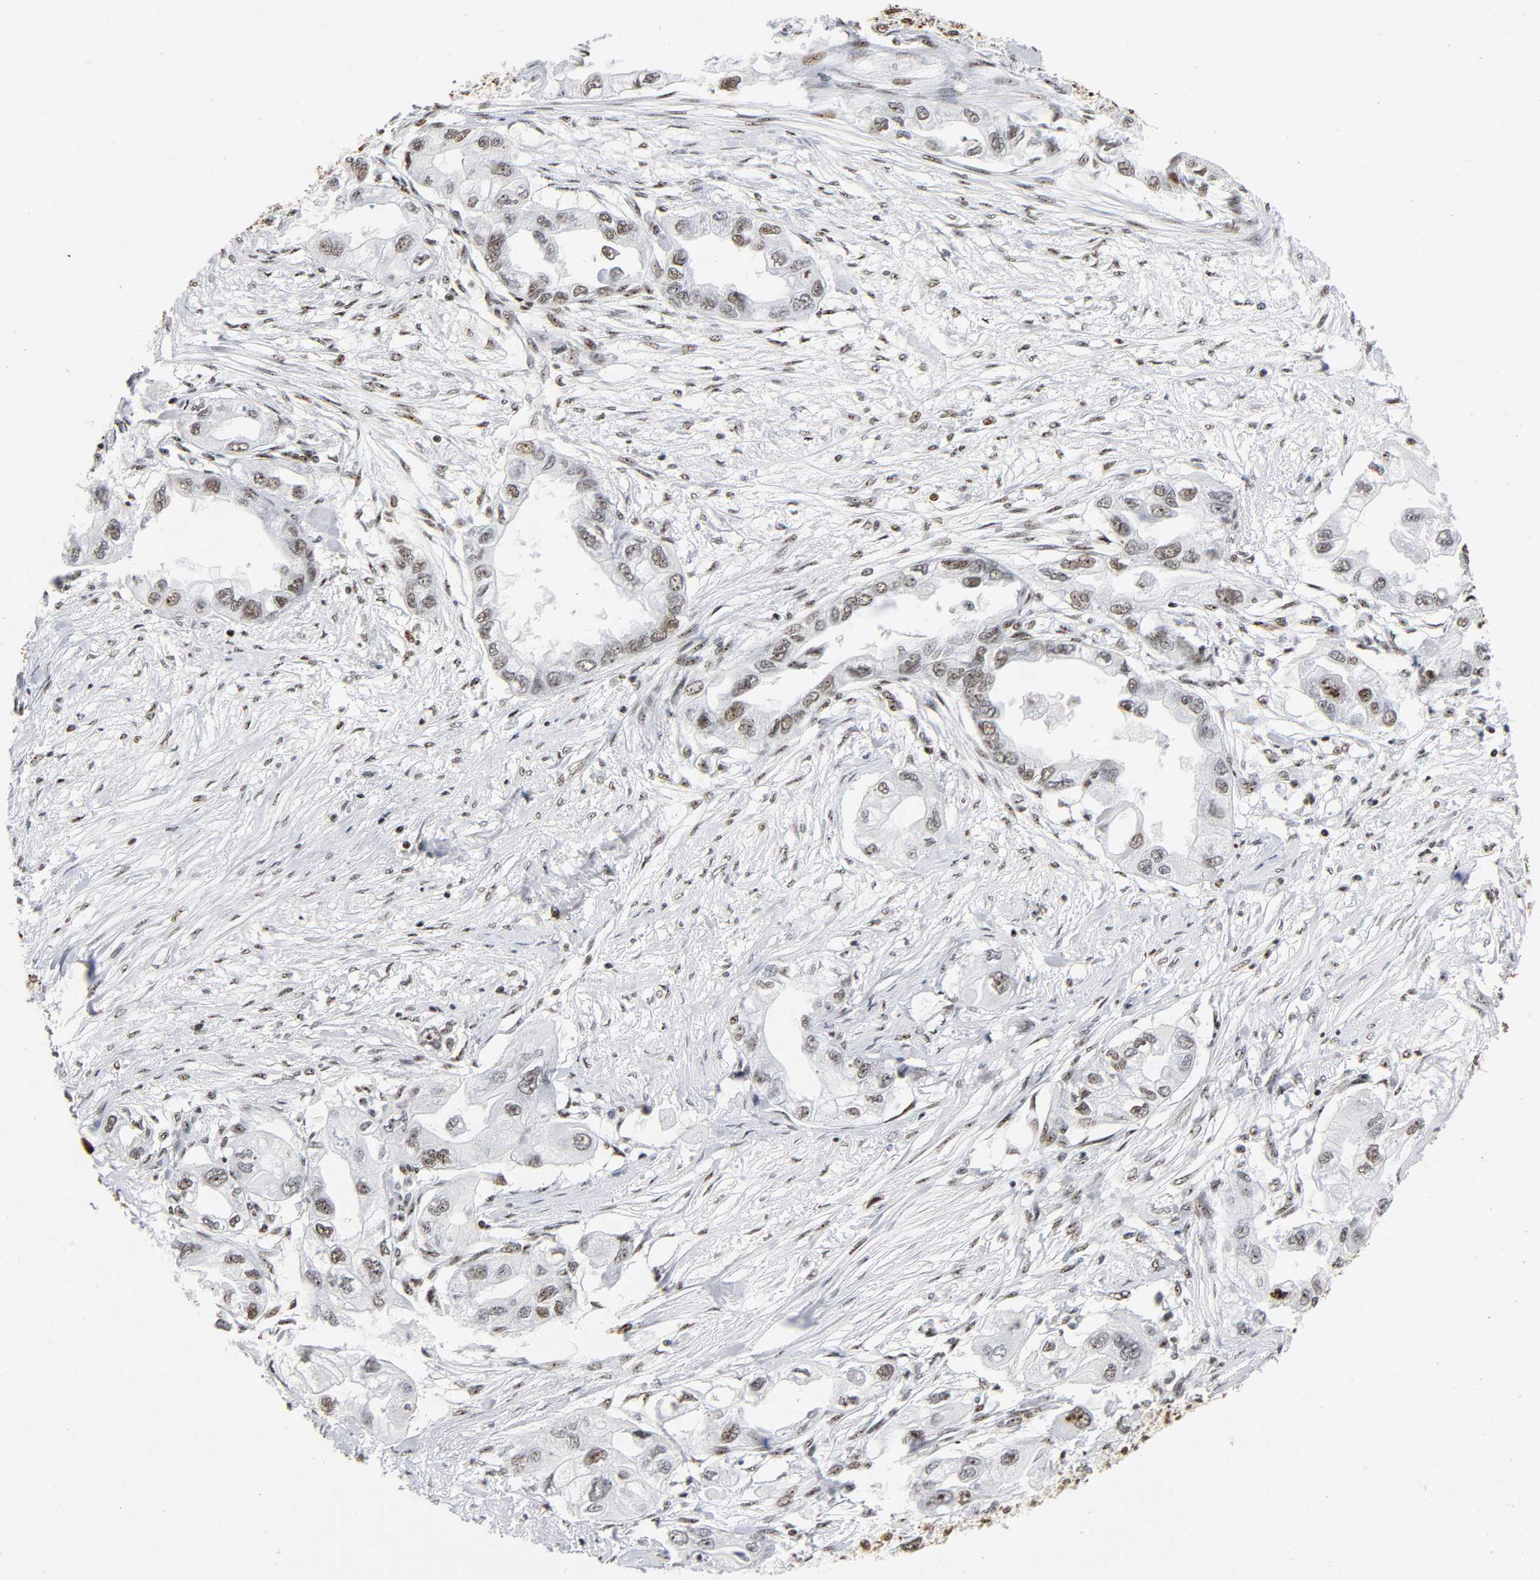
{"staining": {"intensity": "moderate", "quantity": "25%-75%", "location": "nuclear"}, "tissue": "endometrial cancer", "cell_type": "Tumor cells", "image_type": "cancer", "snomed": [{"axis": "morphology", "description": "Adenocarcinoma, NOS"}, {"axis": "topography", "description": "Endometrium"}], "caption": "High-magnification brightfield microscopy of endometrial cancer stained with DAB (3,3'-diaminobenzidine) (brown) and counterstained with hematoxylin (blue). tumor cells exhibit moderate nuclear expression is seen in about25%-75% of cells.", "gene": "UBTF", "patient": {"sex": "female", "age": 67}}